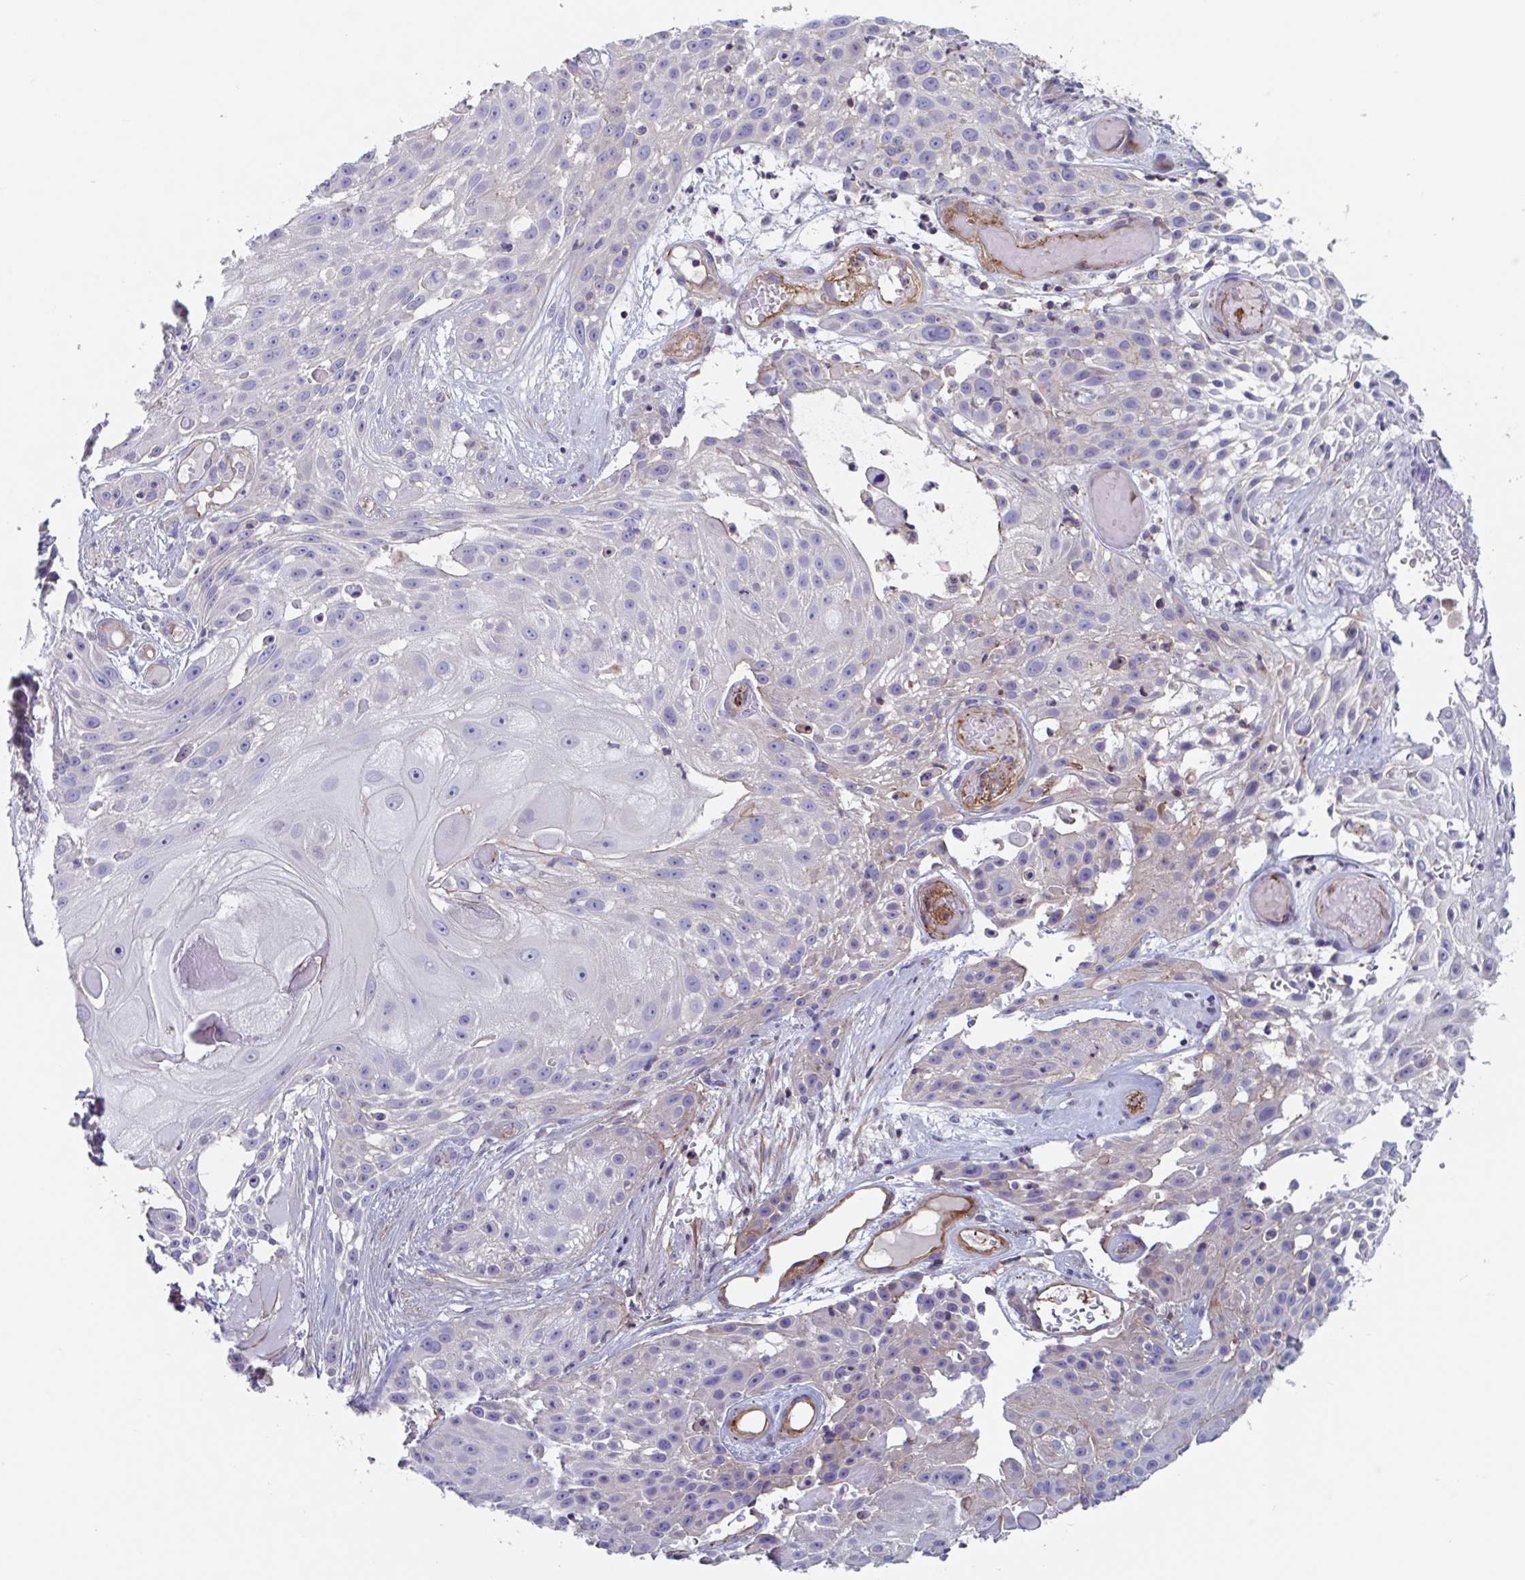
{"staining": {"intensity": "negative", "quantity": "none", "location": "none"}, "tissue": "skin cancer", "cell_type": "Tumor cells", "image_type": "cancer", "snomed": [{"axis": "morphology", "description": "Squamous cell carcinoma, NOS"}, {"axis": "topography", "description": "Skin"}], "caption": "Squamous cell carcinoma (skin) was stained to show a protein in brown. There is no significant positivity in tumor cells.", "gene": "SHISA7", "patient": {"sex": "female", "age": 86}}